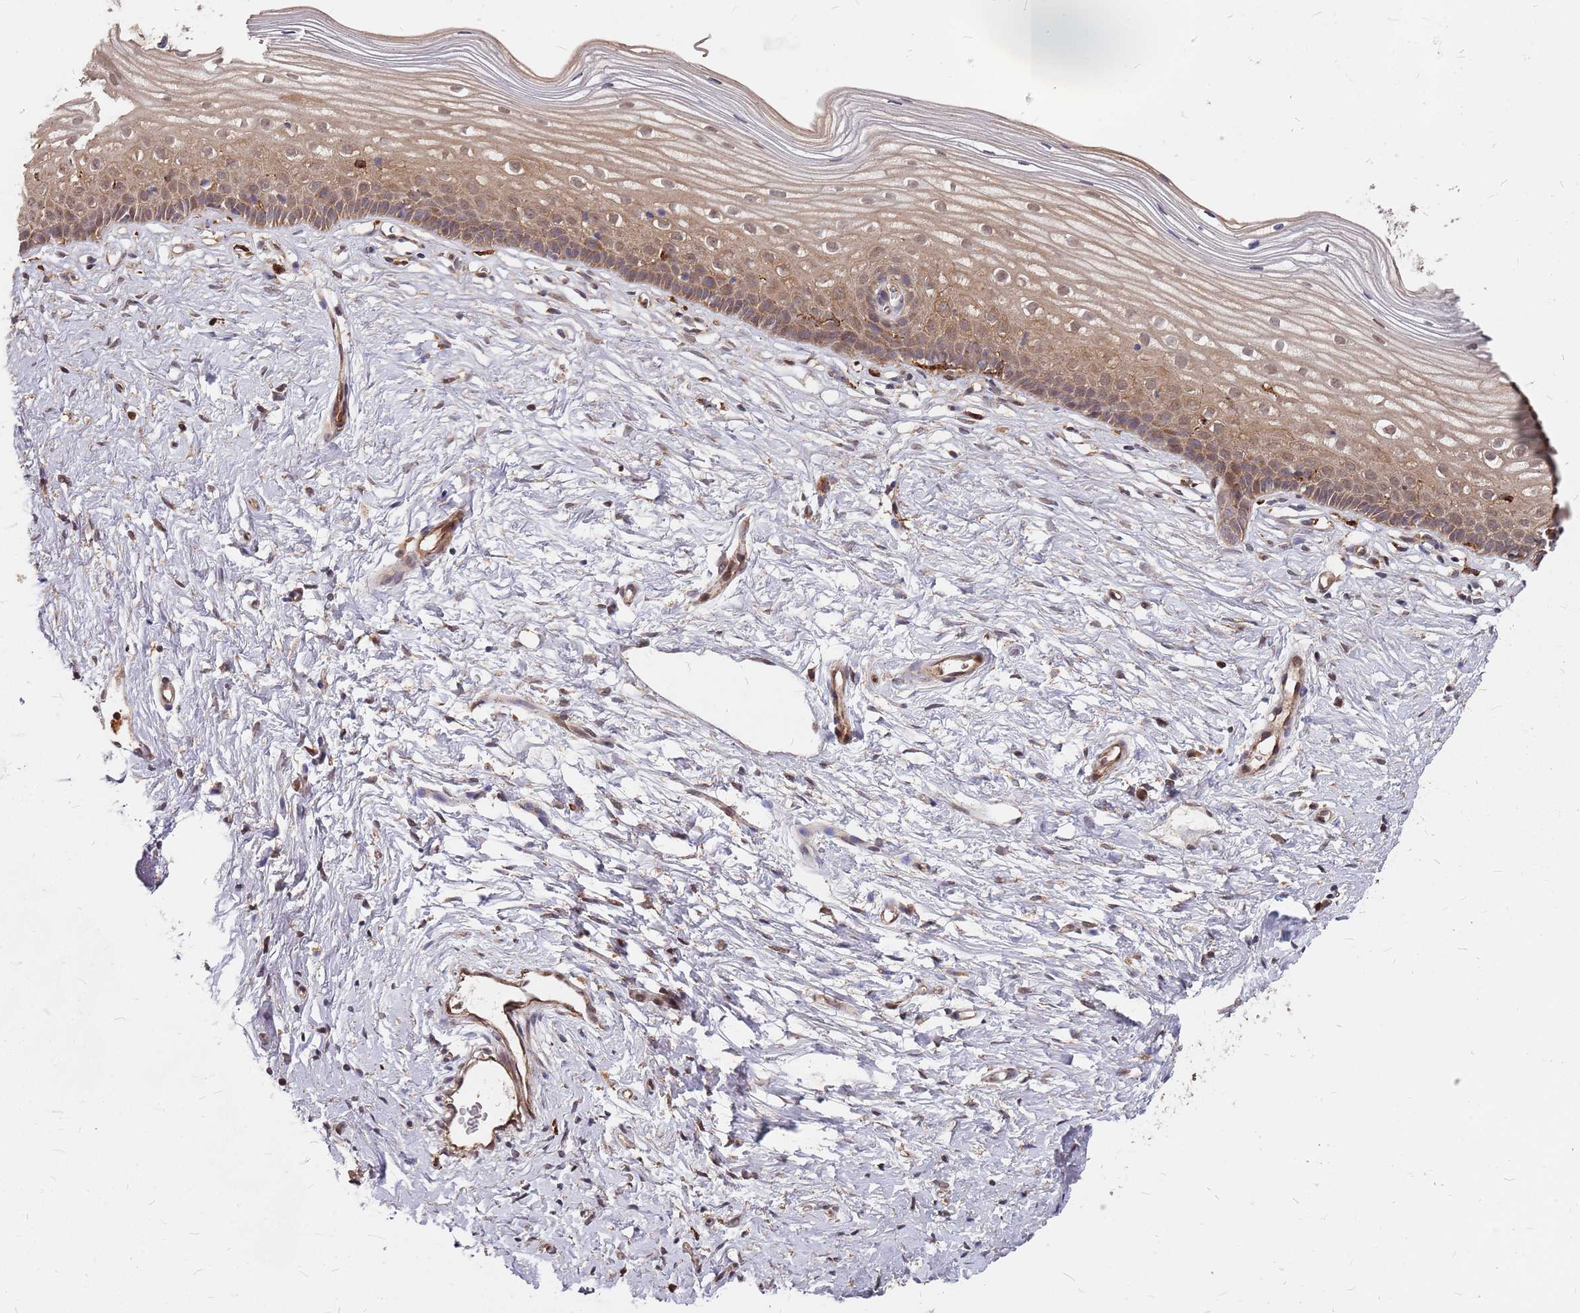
{"staining": {"intensity": "moderate", "quantity": "25%-75%", "location": "cytoplasmic/membranous"}, "tissue": "cervix", "cell_type": "Glandular cells", "image_type": "normal", "snomed": [{"axis": "morphology", "description": "Normal tissue, NOS"}, {"axis": "topography", "description": "Cervix"}], "caption": "Immunohistochemistry (IHC) photomicrograph of unremarkable human cervix stained for a protein (brown), which exhibits medium levels of moderate cytoplasmic/membranous staining in about 25%-75% of glandular cells.", "gene": "TRABD", "patient": {"sex": "female", "age": 40}}